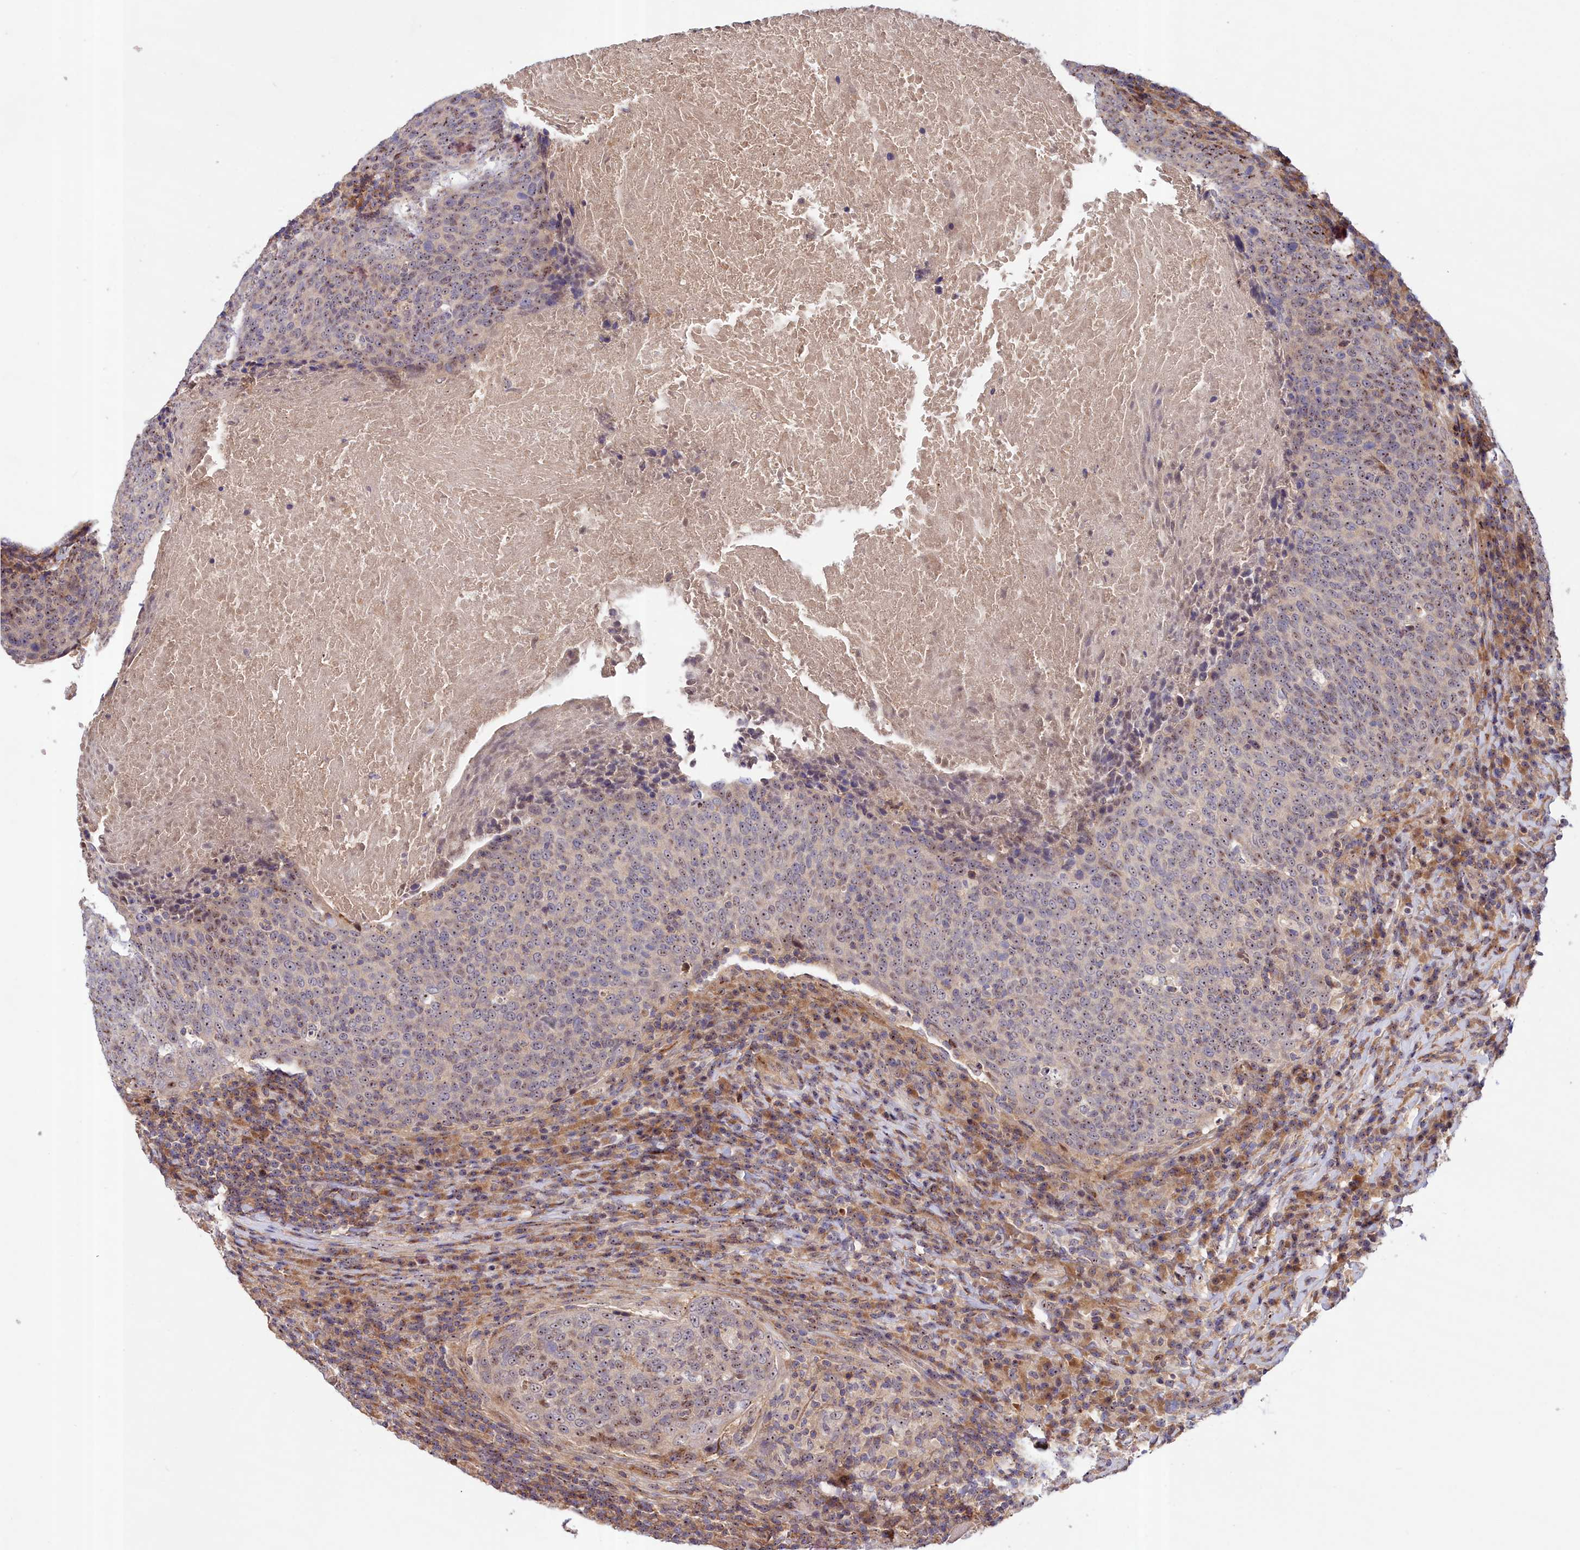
{"staining": {"intensity": "weak", "quantity": ">75%", "location": "nuclear"}, "tissue": "head and neck cancer", "cell_type": "Tumor cells", "image_type": "cancer", "snomed": [{"axis": "morphology", "description": "Squamous cell carcinoma, NOS"}, {"axis": "morphology", "description": "Squamous cell carcinoma, metastatic, NOS"}, {"axis": "topography", "description": "Lymph node"}, {"axis": "topography", "description": "Head-Neck"}], "caption": "Squamous cell carcinoma (head and neck) was stained to show a protein in brown. There is low levels of weak nuclear positivity in approximately >75% of tumor cells. The staining was performed using DAB (3,3'-diaminobenzidine), with brown indicating positive protein expression. Nuclei are stained blue with hematoxylin.", "gene": "NEURL4", "patient": {"sex": "male", "age": 62}}